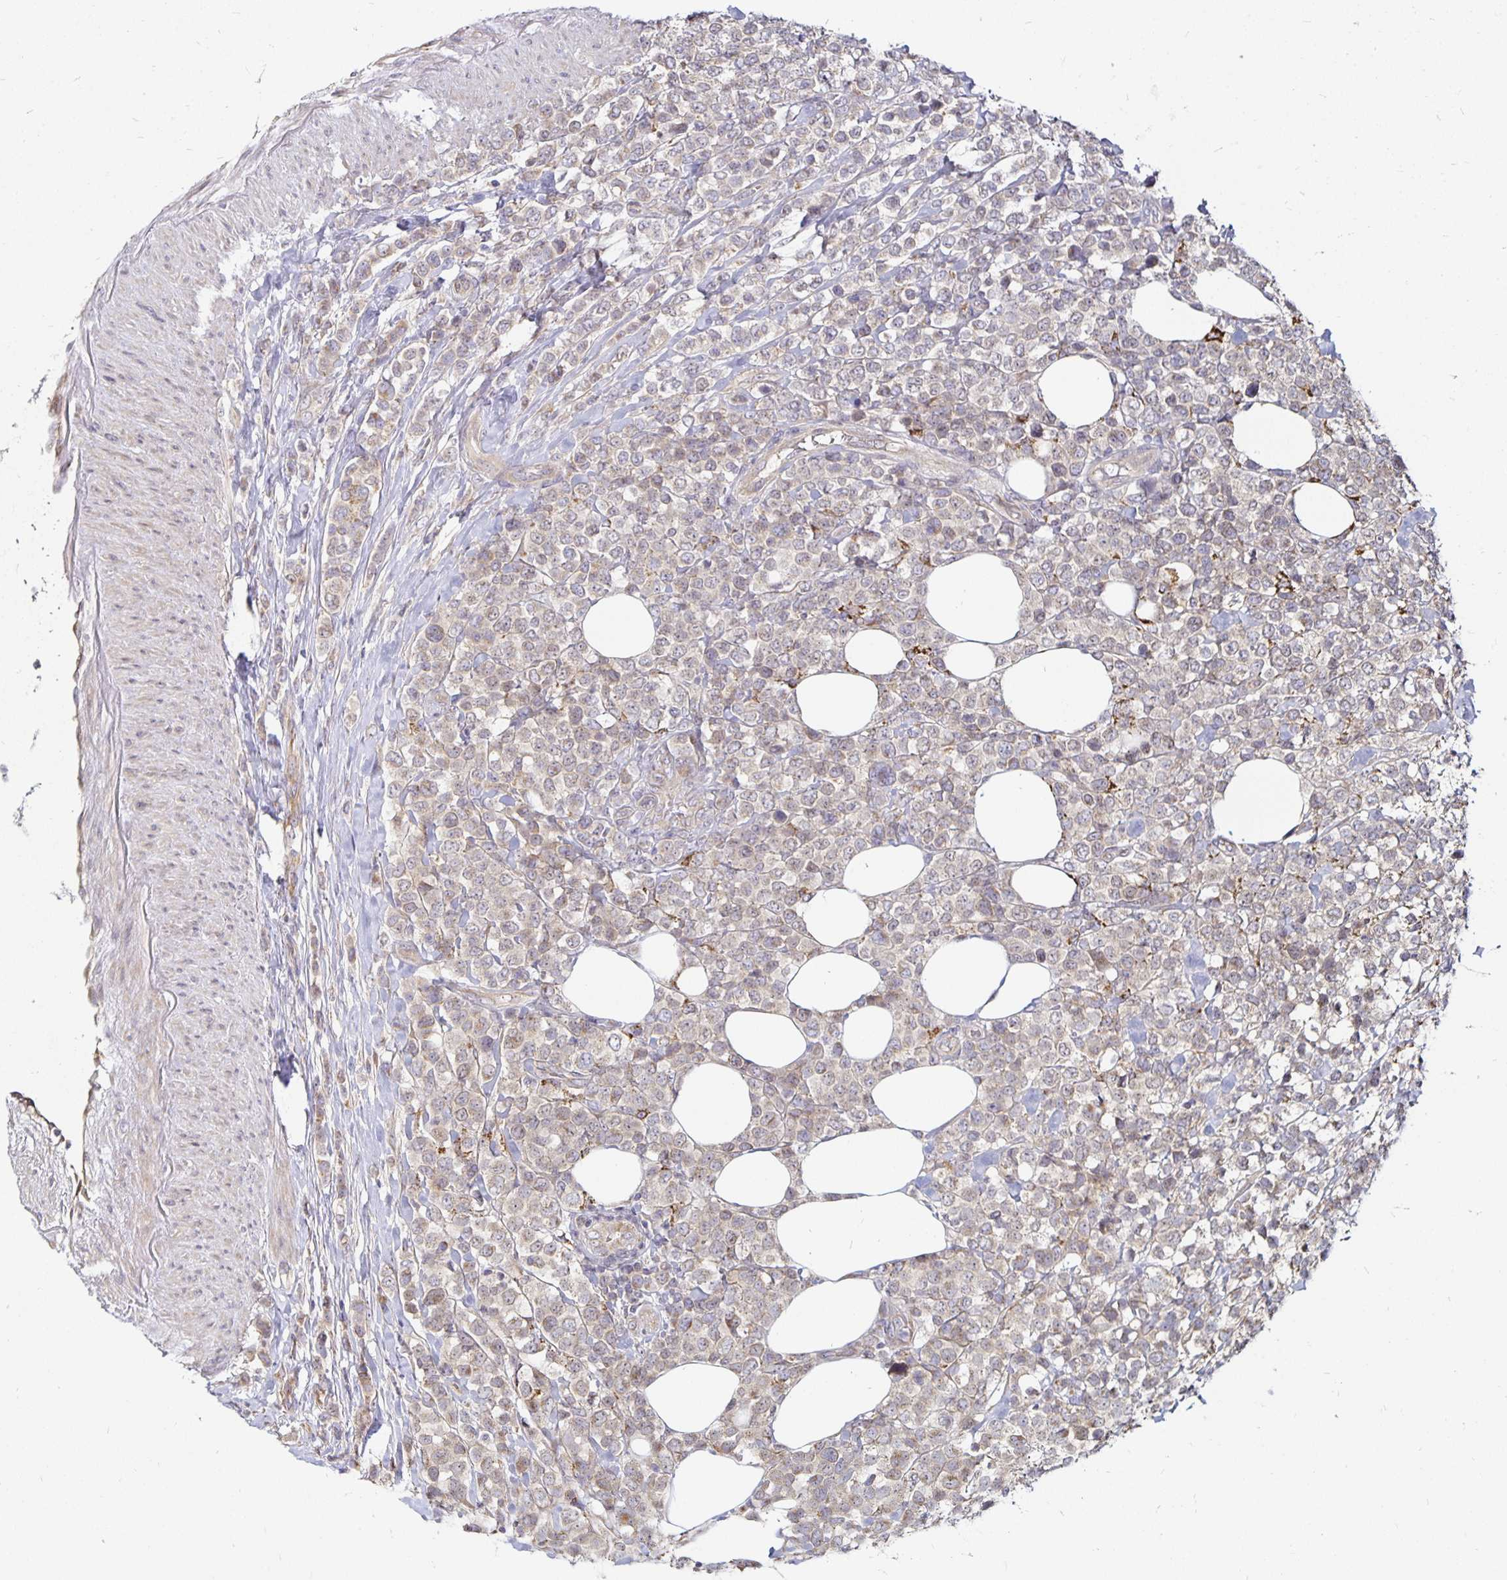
{"staining": {"intensity": "weak", "quantity": "<25%", "location": "cytoplasmic/membranous"}, "tissue": "lymphoma", "cell_type": "Tumor cells", "image_type": "cancer", "snomed": [{"axis": "morphology", "description": "Malignant lymphoma, non-Hodgkin's type, High grade"}, {"axis": "topography", "description": "Soft tissue"}], "caption": "Photomicrograph shows no significant protein staining in tumor cells of malignant lymphoma, non-Hodgkin's type (high-grade).", "gene": "CYP27A1", "patient": {"sex": "female", "age": 56}}